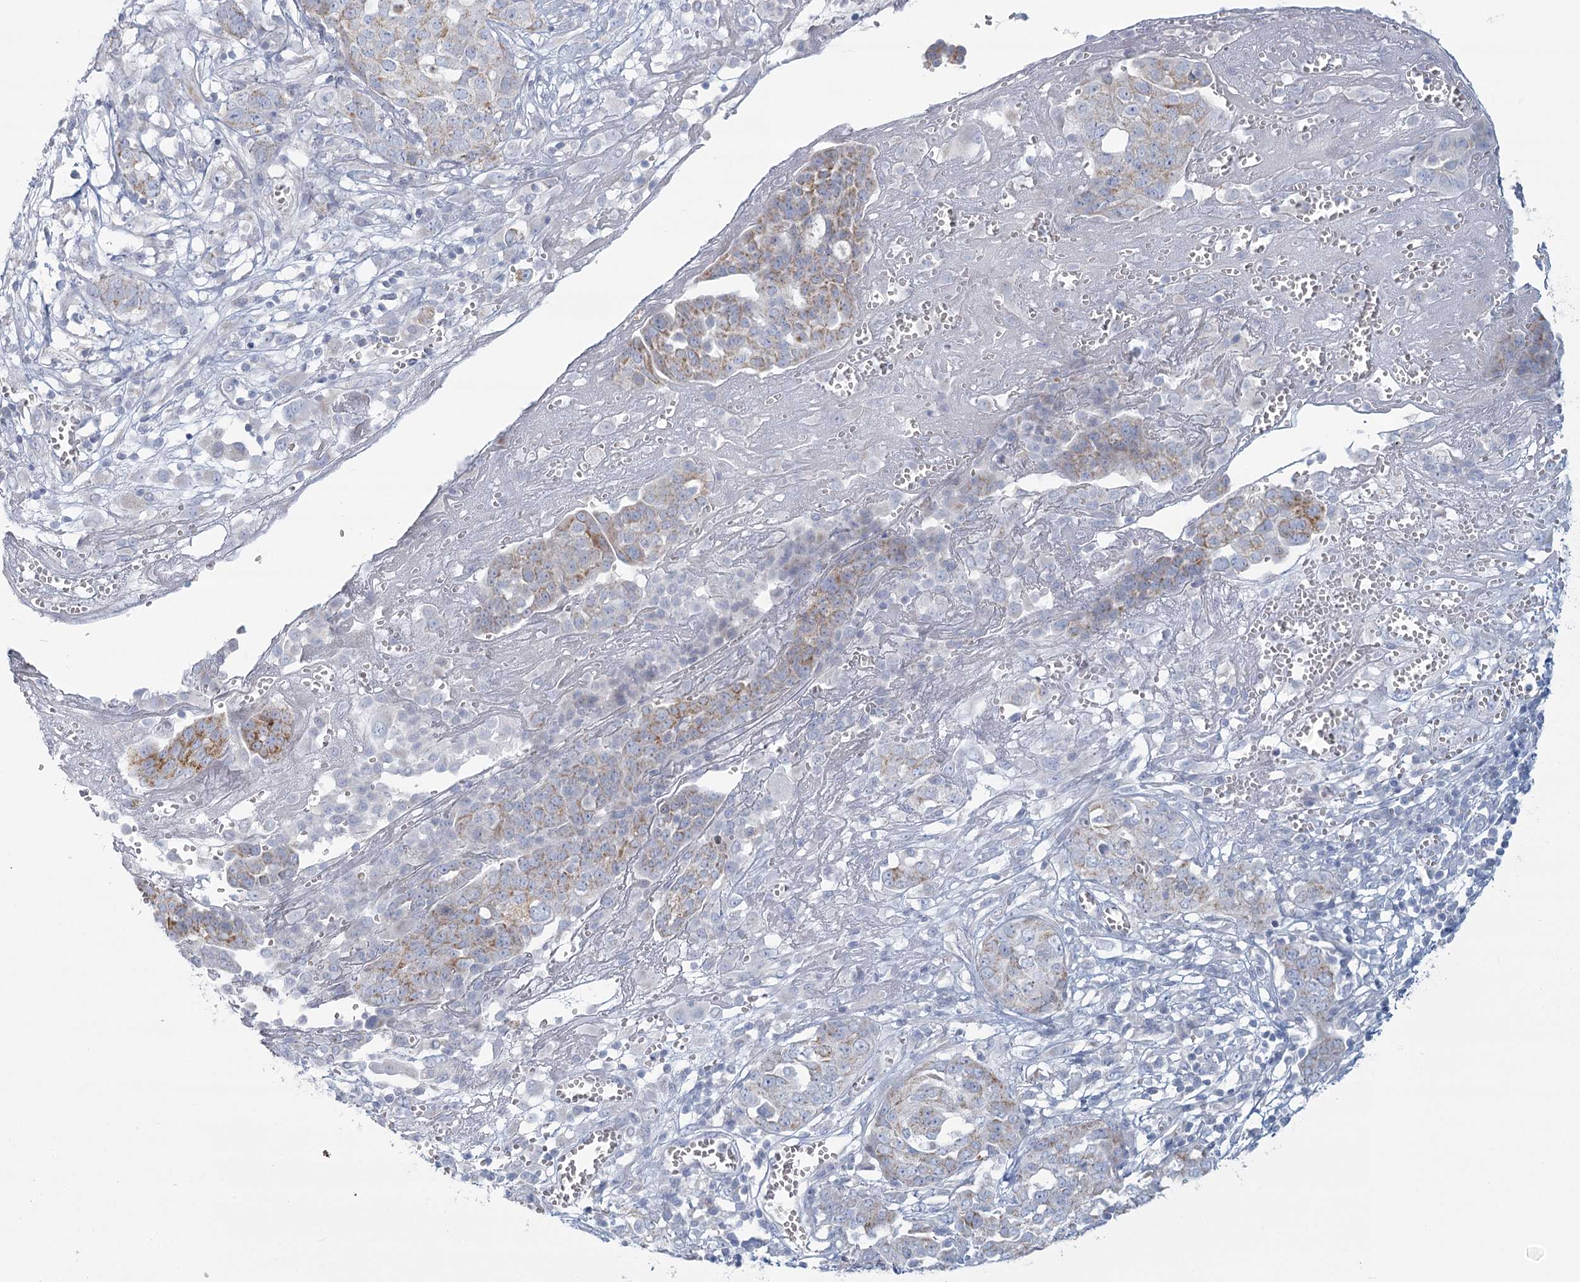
{"staining": {"intensity": "moderate", "quantity": "<25%", "location": "cytoplasmic/membranous"}, "tissue": "ovarian cancer", "cell_type": "Tumor cells", "image_type": "cancer", "snomed": [{"axis": "morphology", "description": "Cystadenocarcinoma, serous, NOS"}, {"axis": "topography", "description": "Soft tissue"}, {"axis": "topography", "description": "Ovary"}], "caption": "IHC image of neoplastic tissue: ovarian serous cystadenocarcinoma stained using IHC demonstrates low levels of moderate protein expression localized specifically in the cytoplasmic/membranous of tumor cells, appearing as a cytoplasmic/membranous brown color.", "gene": "BPHL", "patient": {"sex": "female", "age": 57}}